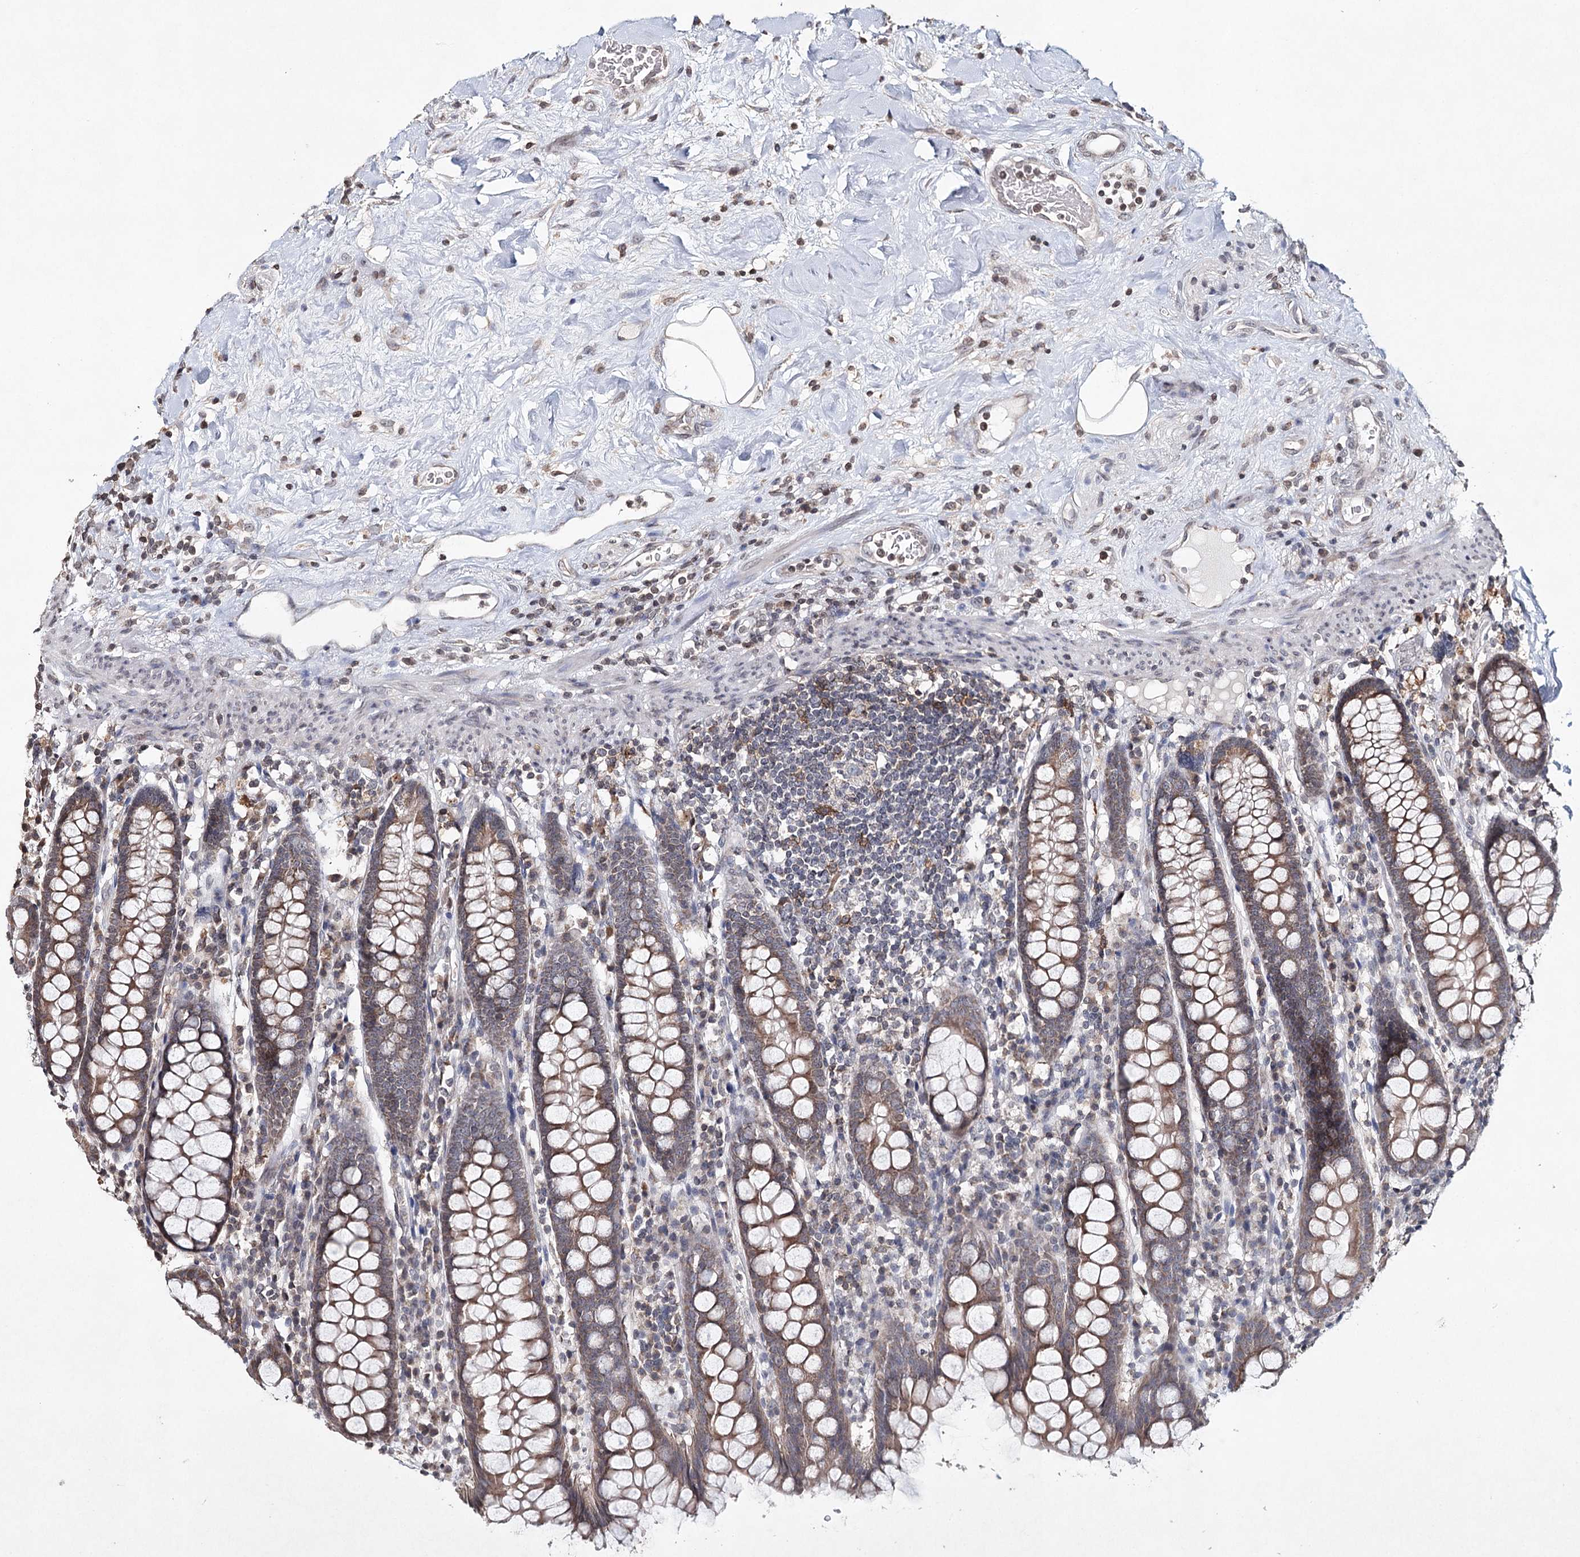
{"staining": {"intensity": "weak", "quantity": ">75%", "location": "cytoplasmic/membranous"}, "tissue": "colon", "cell_type": "Endothelial cells", "image_type": "normal", "snomed": [{"axis": "morphology", "description": "Normal tissue, NOS"}, {"axis": "topography", "description": "Colon"}], "caption": "Protein expression by immunohistochemistry displays weak cytoplasmic/membranous positivity in approximately >75% of endothelial cells in benign colon. The staining was performed using DAB, with brown indicating positive protein expression. Nuclei are stained blue with hematoxylin.", "gene": "ICOS", "patient": {"sex": "female", "age": 79}}